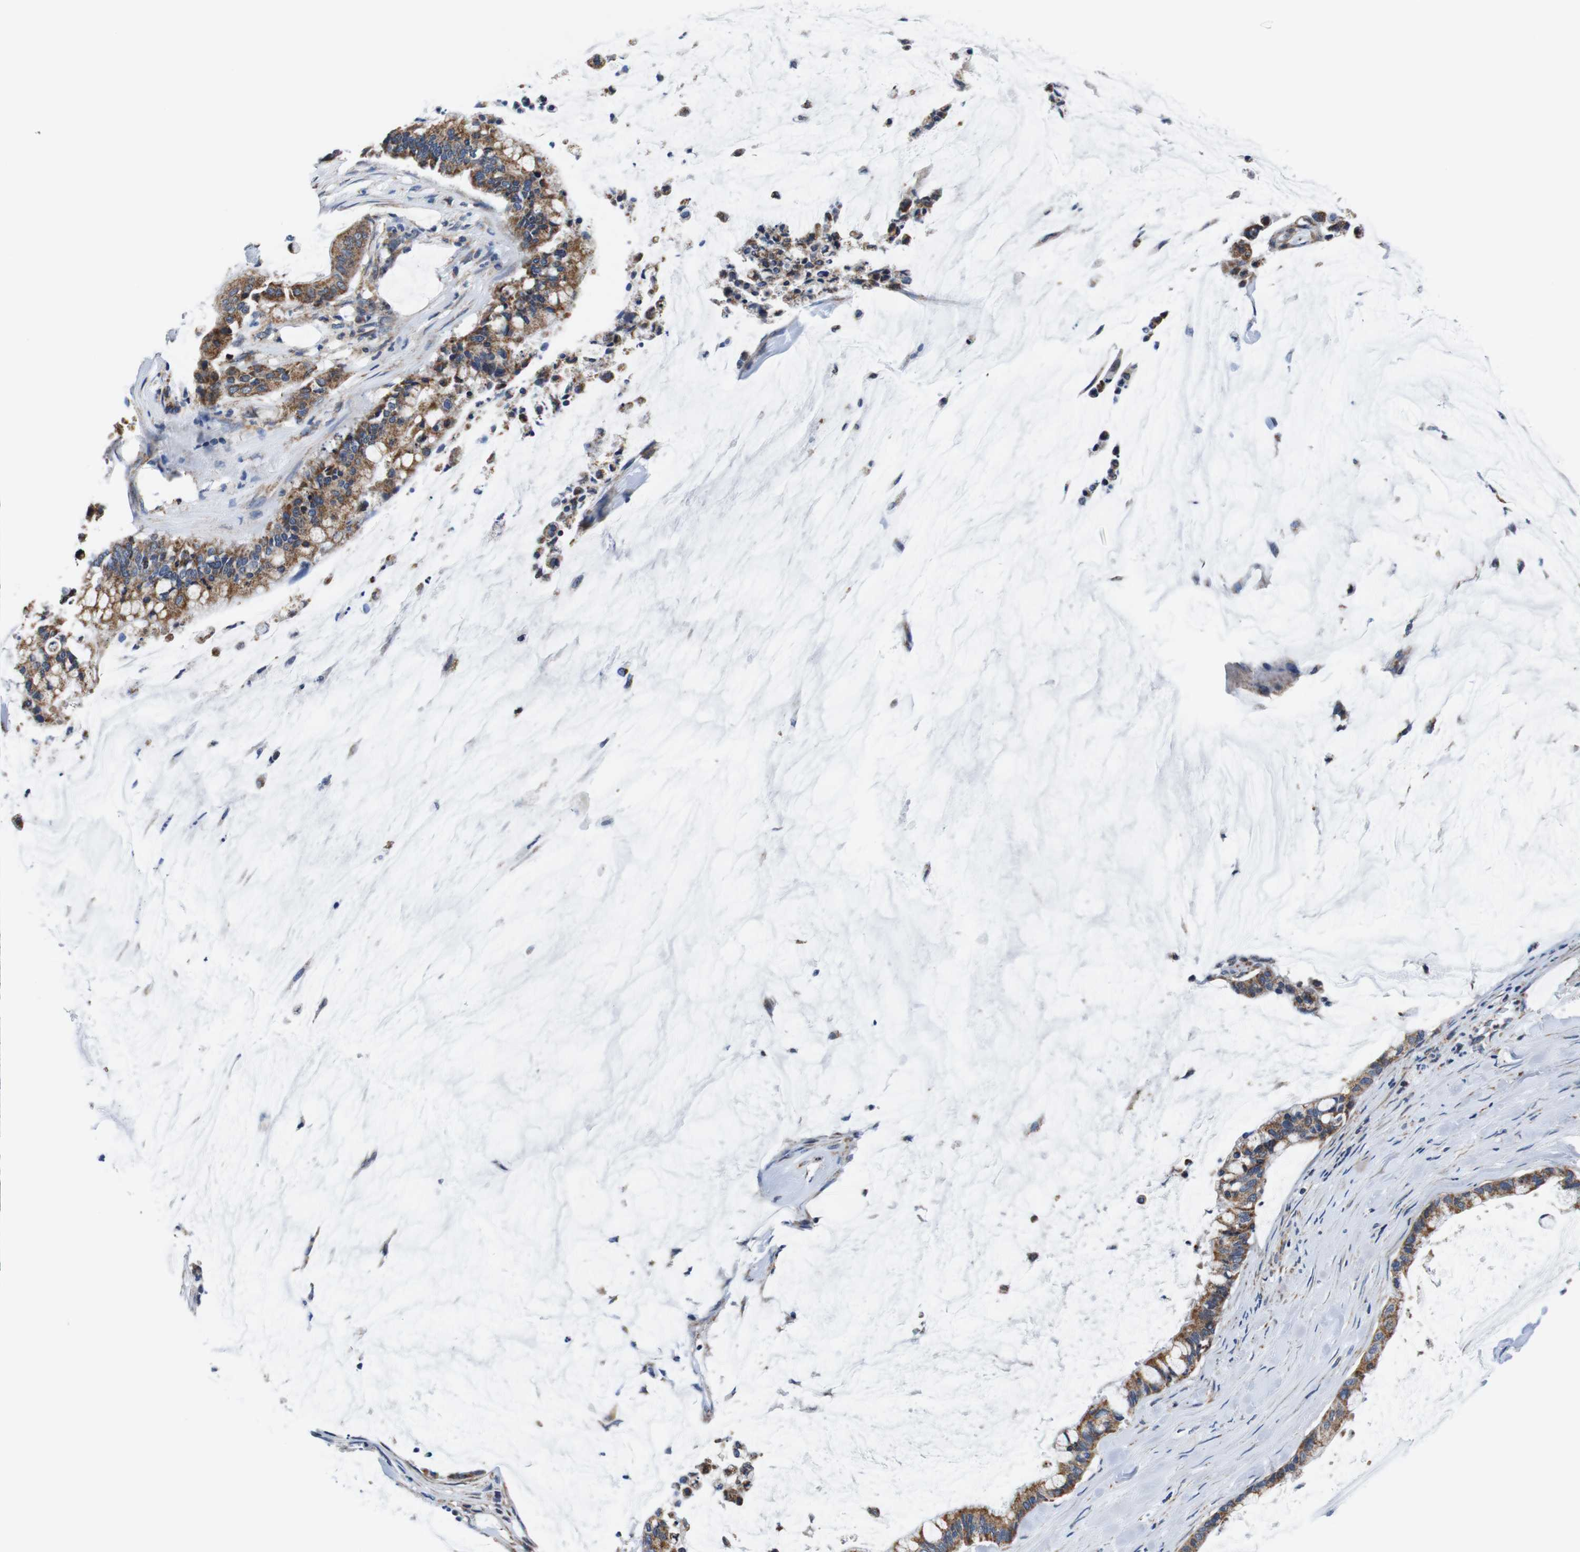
{"staining": {"intensity": "moderate", "quantity": ">75%", "location": "cytoplasmic/membranous"}, "tissue": "pancreatic cancer", "cell_type": "Tumor cells", "image_type": "cancer", "snomed": [{"axis": "morphology", "description": "Adenocarcinoma, NOS"}, {"axis": "topography", "description": "Pancreas"}], "caption": "Immunohistochemistry (DAB) staining of pancreatic cancer shows moderate cytoplasmic/membranous protein expression in approximately >75% of tumor cells.", "gene": "LRP4", "patient": {"sex": "male", "age": 41}}